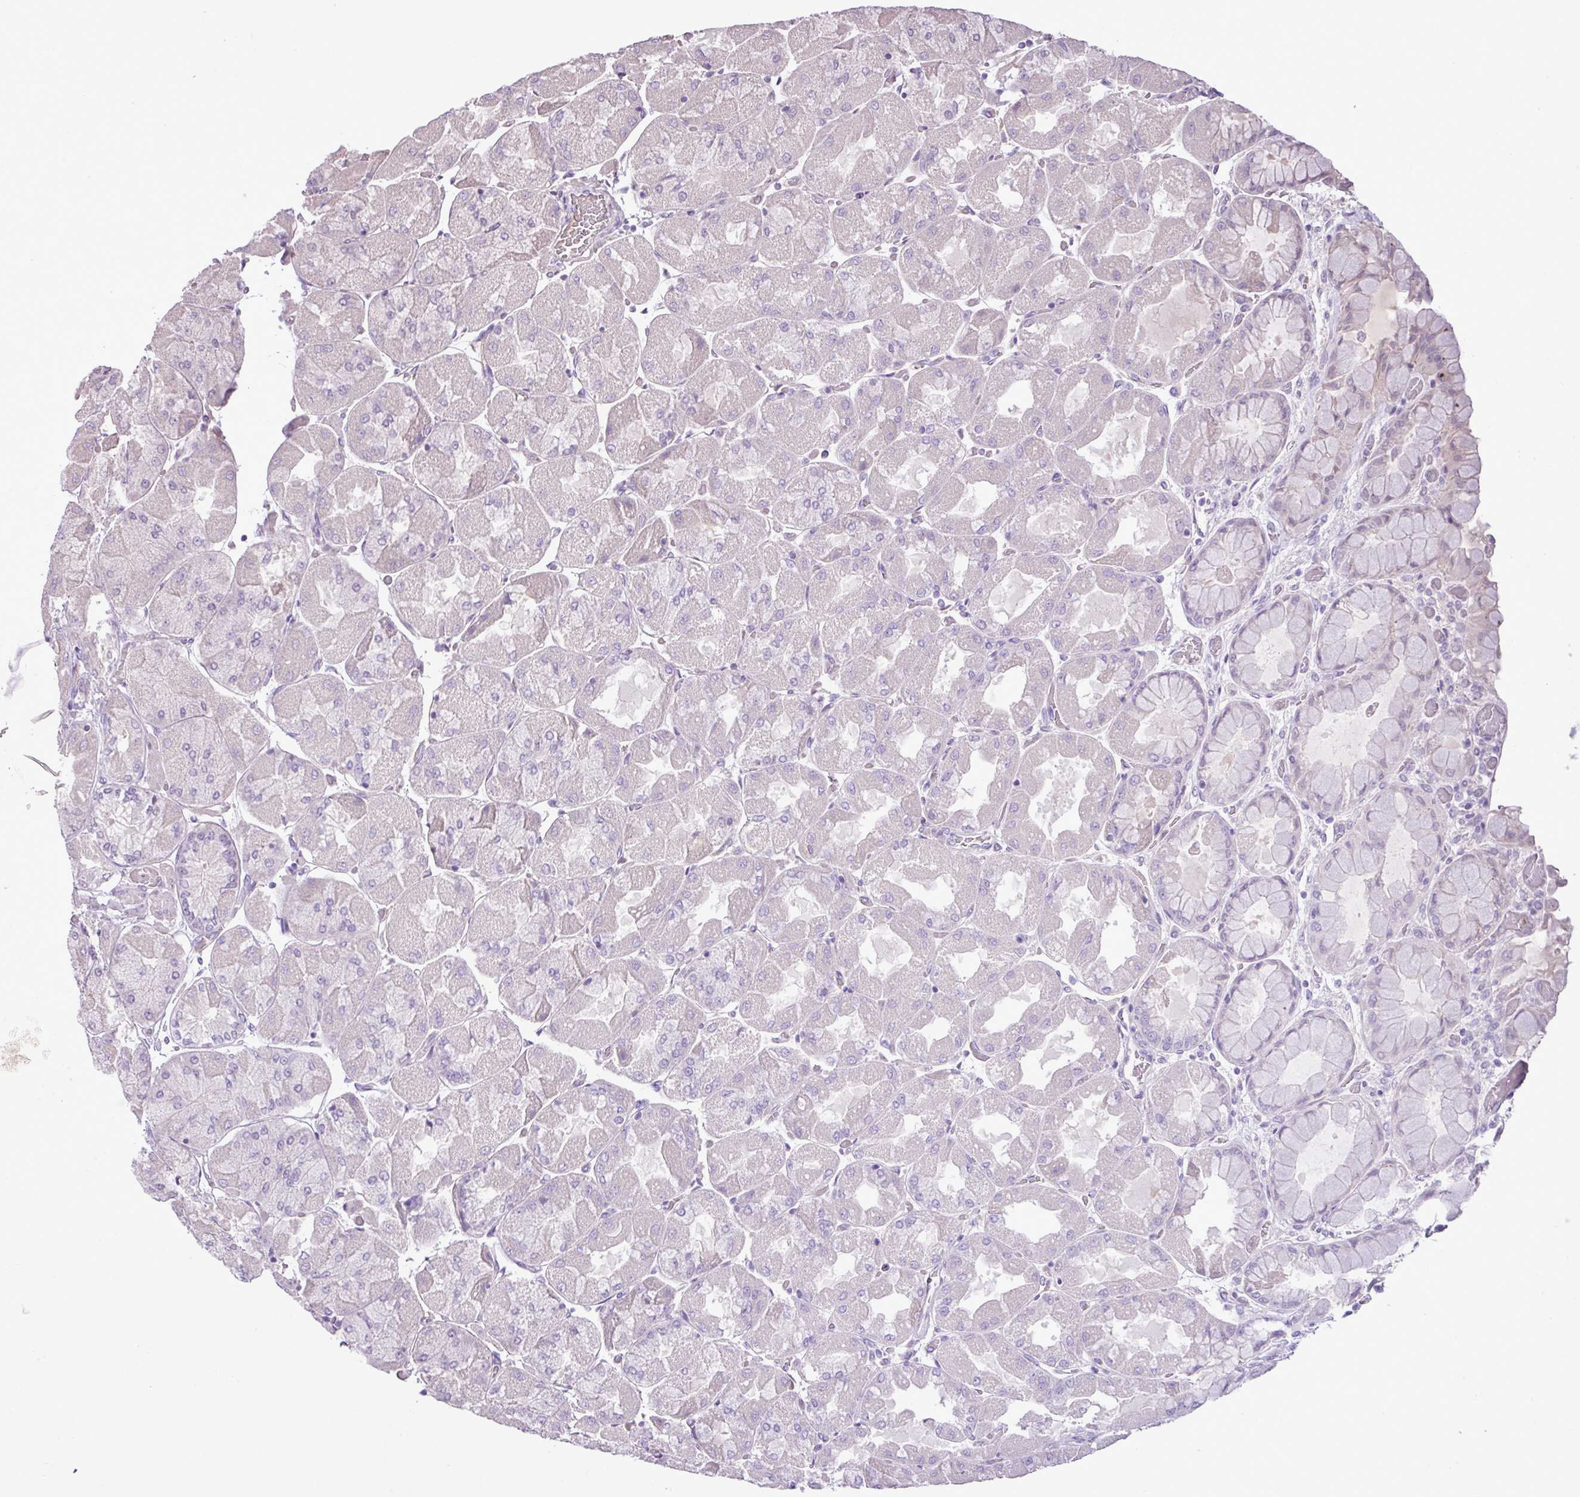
{"staining": {"intensity": "negative", "quantity": "none", "location": "none"}, "tissue": "stomach", "cell_type": "Glandular cells", "image_type": "normal", "snomed": [{"axis": "morphology", "description": "Normal tissue, NOS"}, {"axis": "topography", "description": "Stomach"}], "caption": "High power microscopy image of an IHC histopathology image of benign stomach, revealing no significant expression in glandular cells. (DAB (3,3'-diaminobenzidine) immunohistochemistry visualized using brightfield microscopy, high magnification).", "gene": "DNAJB13", "patient": {"sex": "female", "age": 61}}